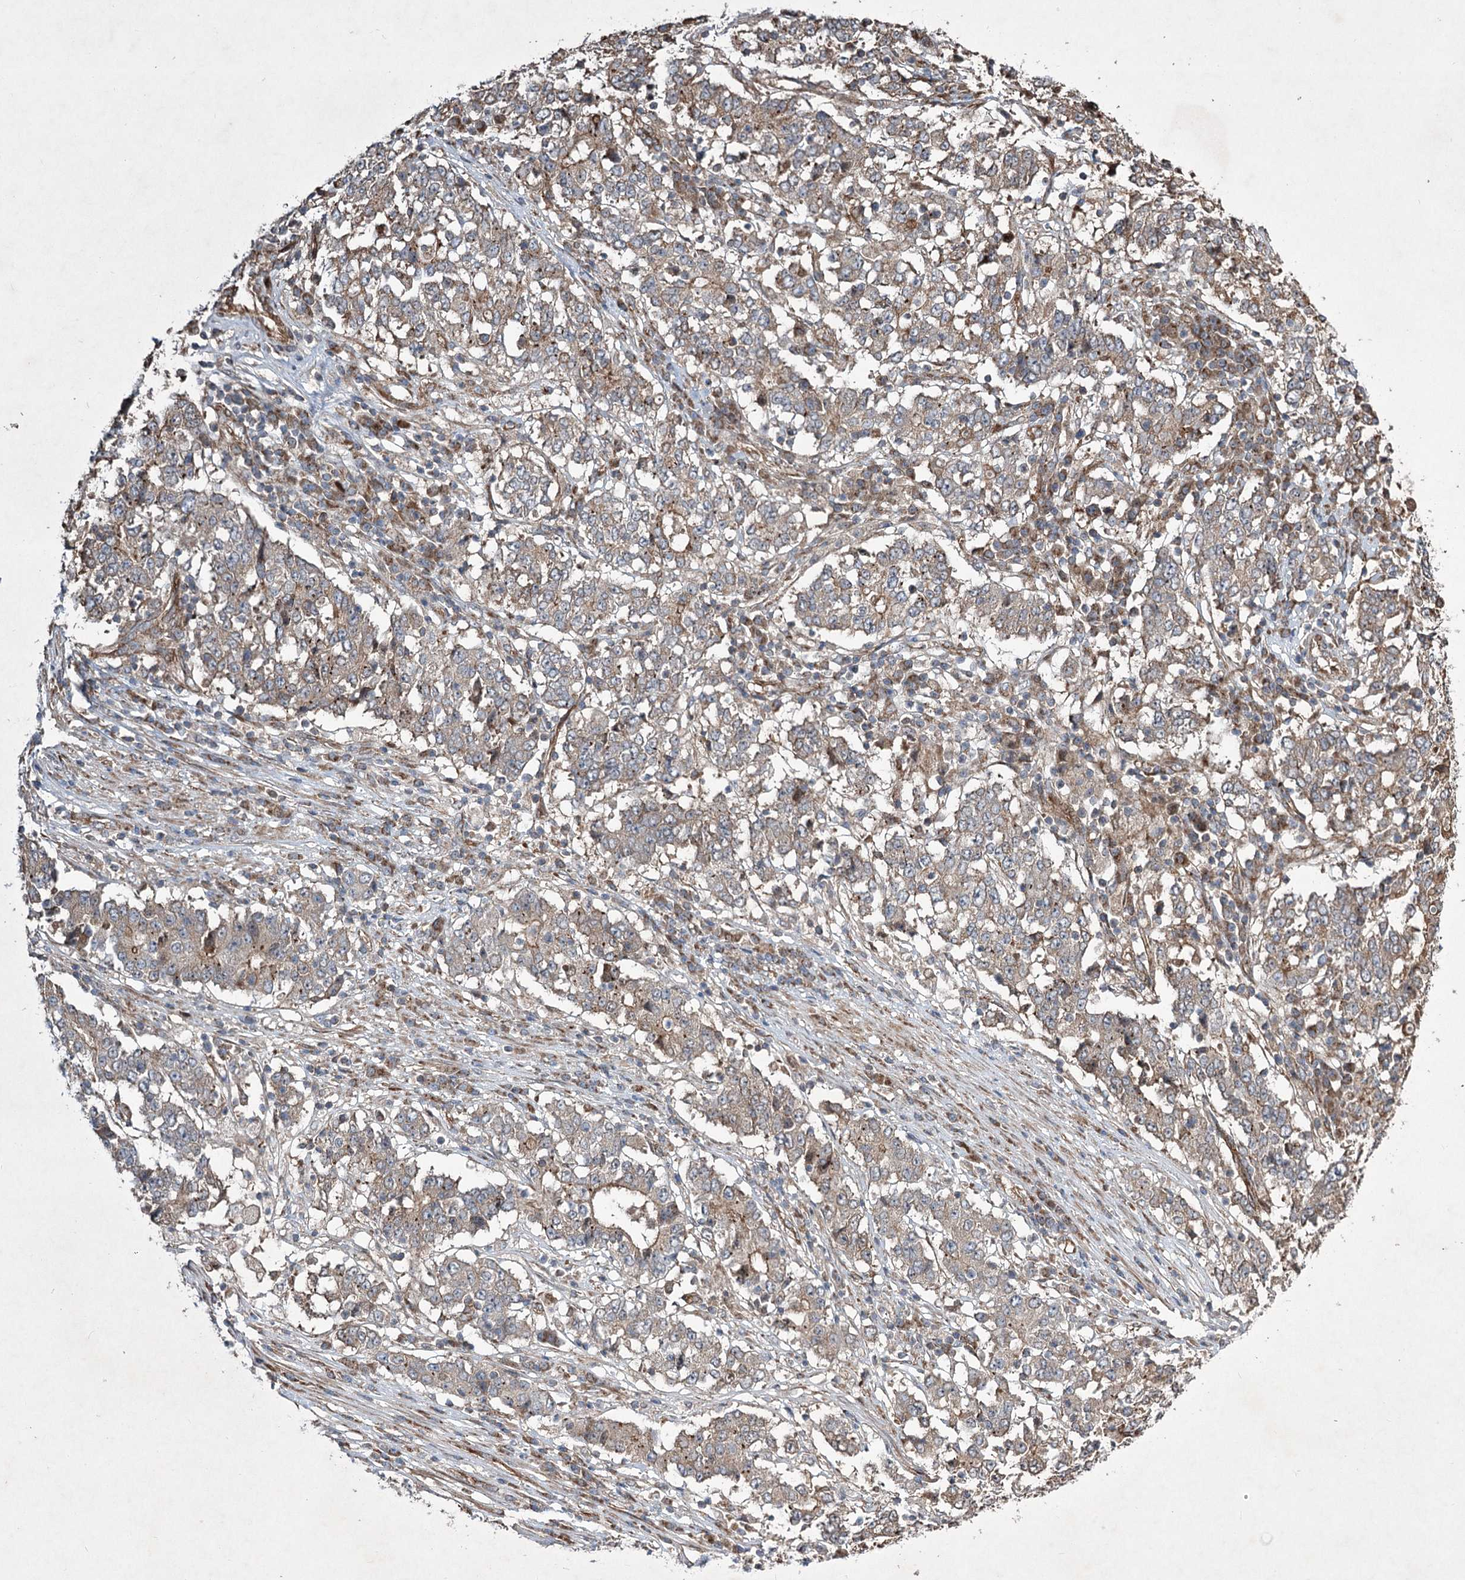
{"staining": {"intensity": "weak", "quantity": "<25%", "location": "cytoplasmic/membranous"}, "tissue": "stomach cancer", "cell_type": "Tumor cells", "image_type": "cancer", "snomed": [{"axis": "morphology", "description": "Adenocarcinoma, NOS"}, {"axis": "topography", "description": "Stomach"}], "caption": "This is an immunohistochemistry micrograph of stomach adenocarcinoma. There is no positivity in tumor cells.", "gene": "SERINC5", "patient": {"sex": "male", "age": 59}}